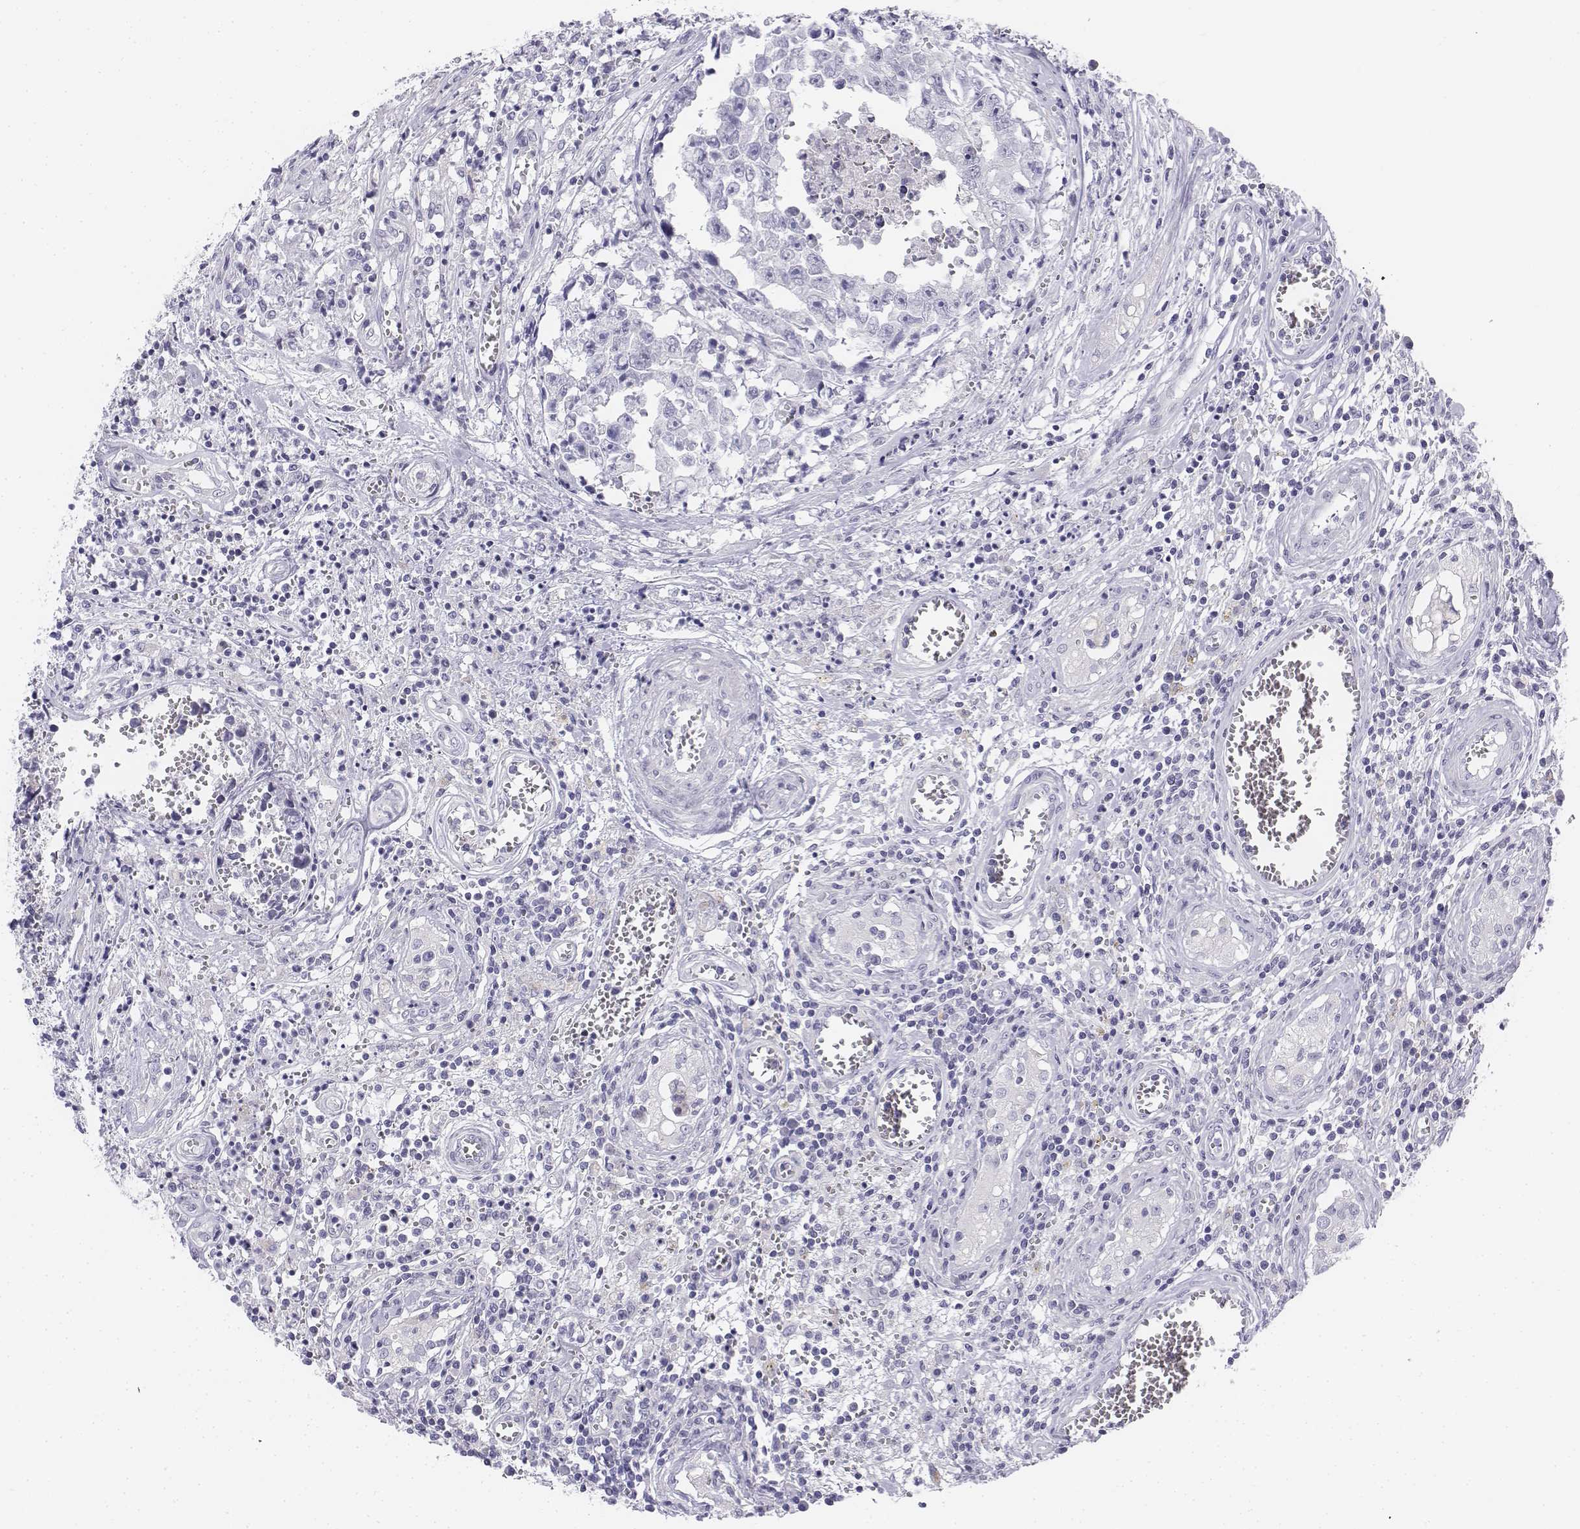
{"staining": {"intensity": "negative", "quantity": "none", "location": "none"}, "tissue": "testis cancer", "cell_type": "Tumor cells", "image_type": "cancer", "snomed": [{"axis": "morphology", "description": "Carcinoma, Embryonal, NOS"}, {"axis": "topography", "description": "Testis"}], "caption": "High magnification brightfield microscopy of testis cancer stained with DAB (brown) and counterstained with hematoxylin (blue): tumor cells show no significant expression.", "gene": "TH", "patient": {"sex": "male", "age": 36}}